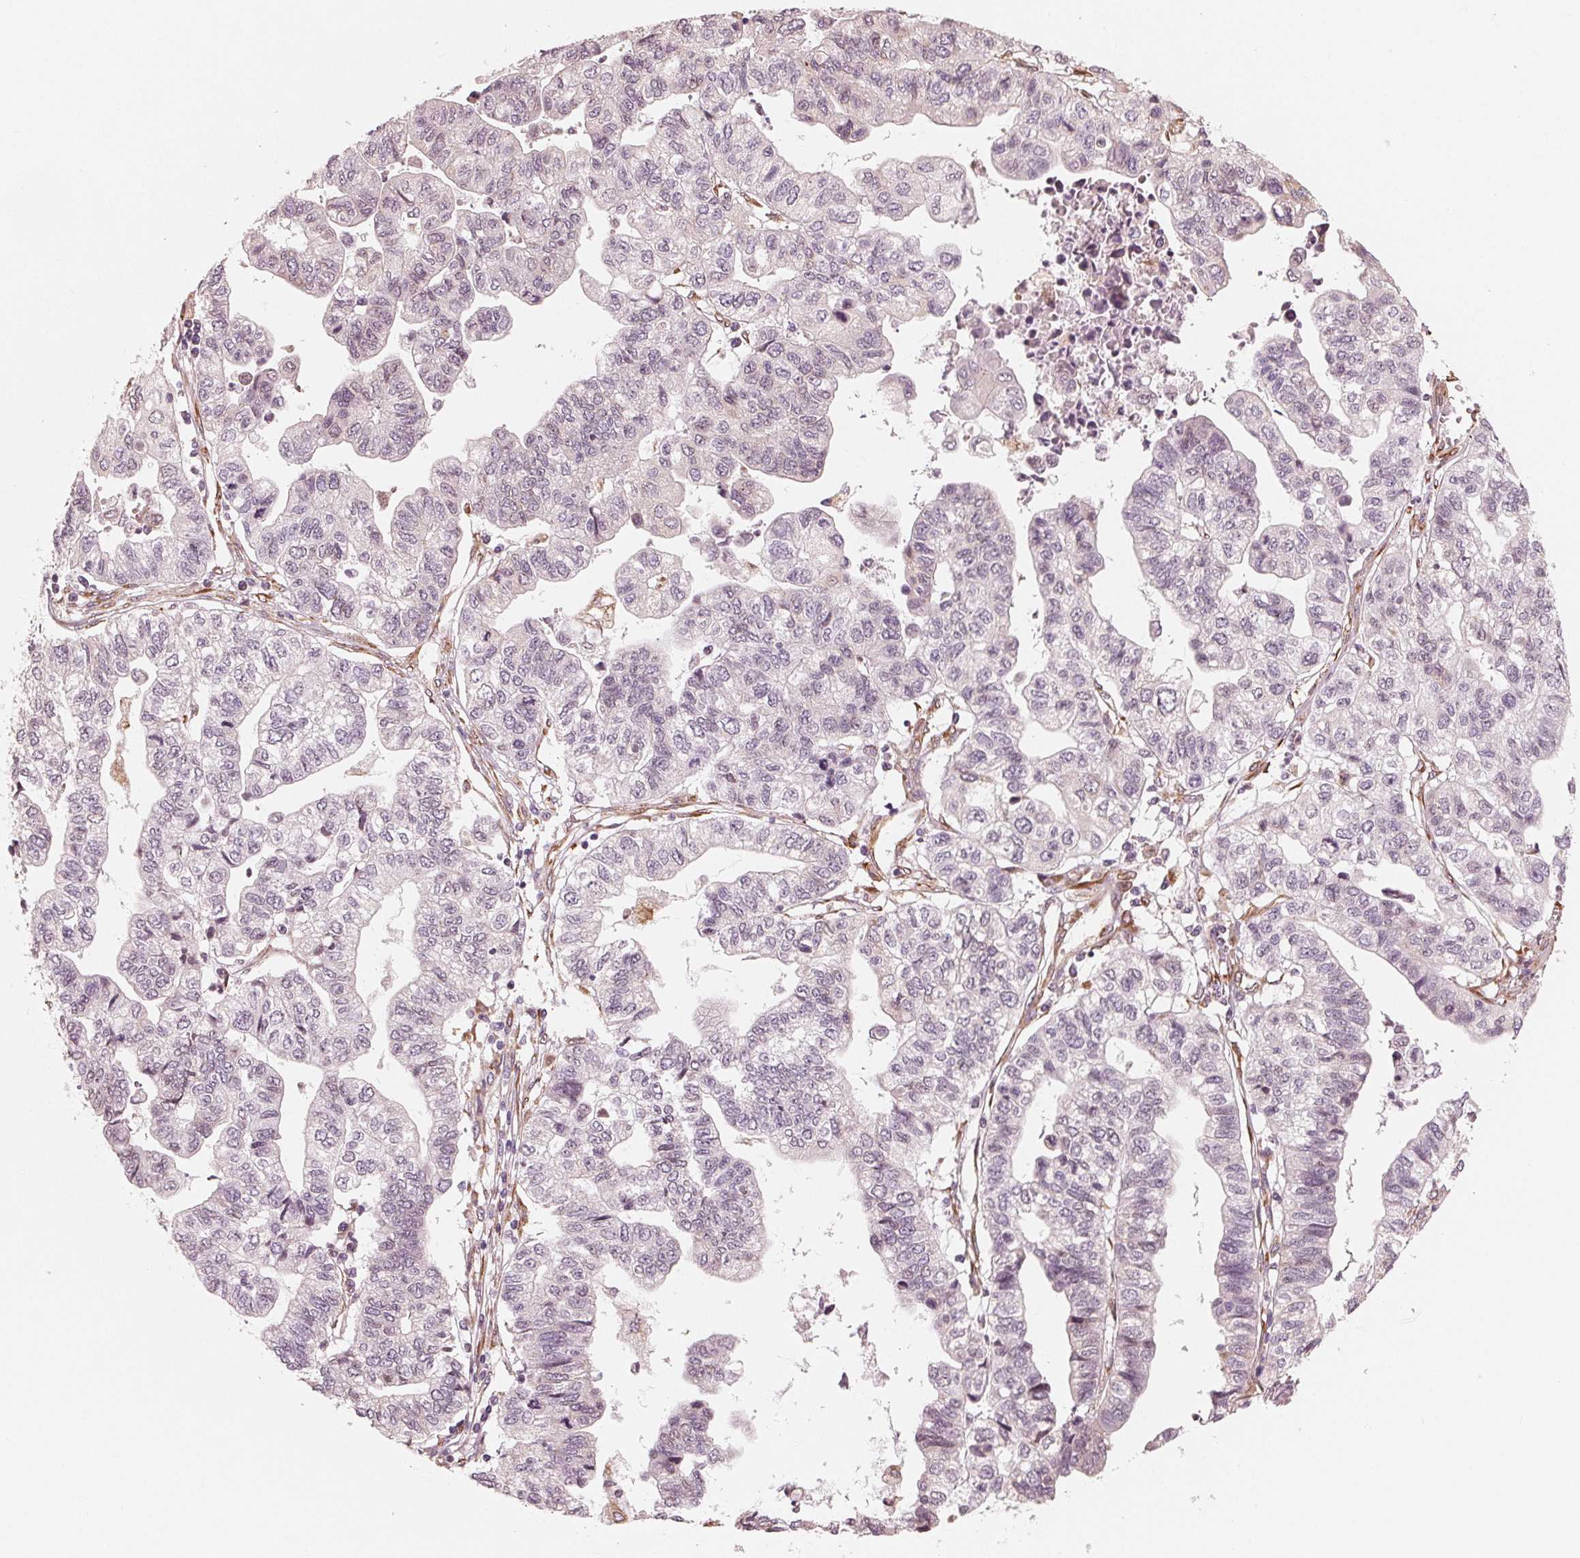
{"staining": {"intensity": "negative", "quantity": "none", "location": "none"}, "tissue": "stomach cancer", "cell_type": "Tumor cells", "image_type": "cancer", "snomed": [{"axis": "morphology", "description": "Adenocarcinoma, NOS"}, {"axis": "topography", "description": "Stomach, upper"}], "caption": "An immunohistochemistry histopathology image of stomach adenocarcinoma is shown. There is no staining in tumor cells of stomach adenocarcinoma. (DAB immunohistochemistry (IHC), high magnification).", "gene": "IKBIP", "patient": {"sex": "female", "age": 67}}